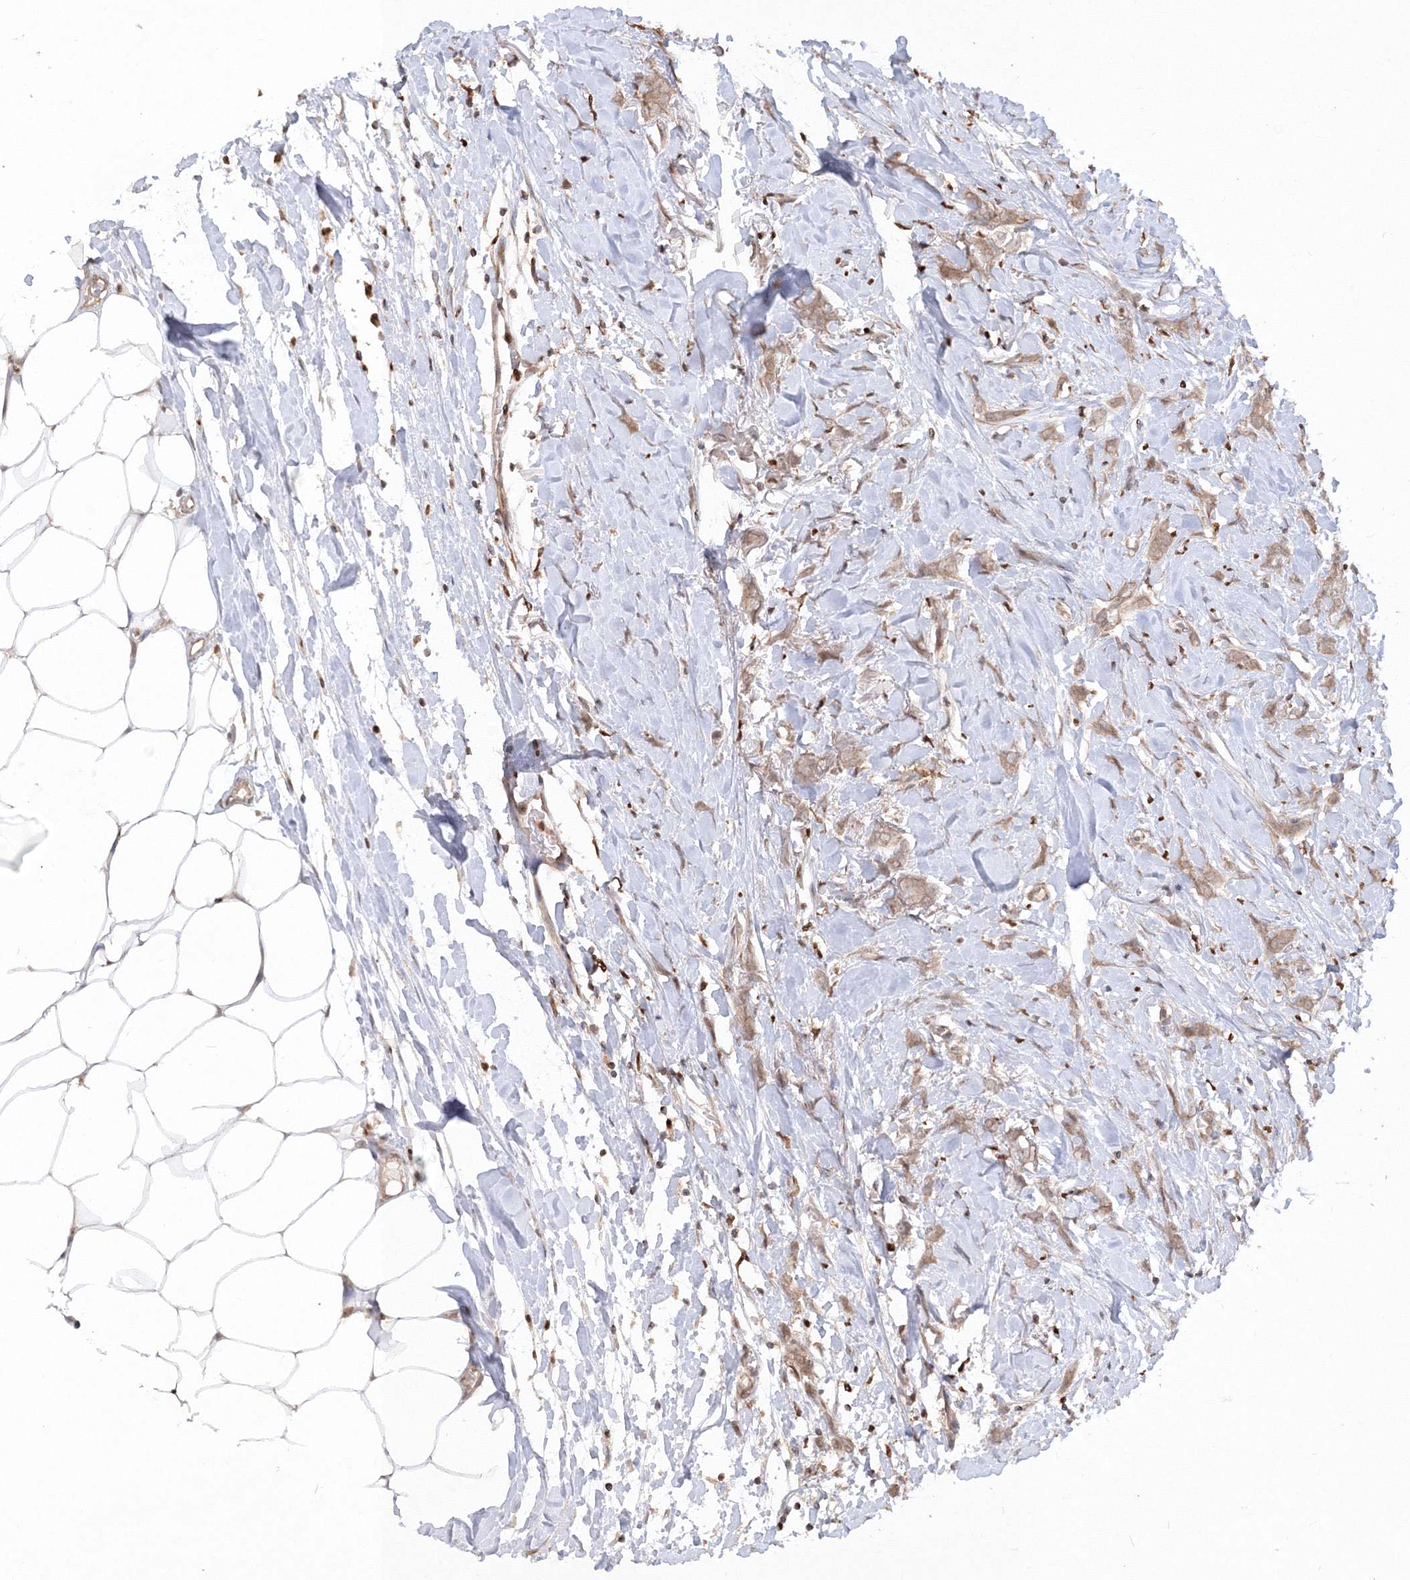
{"staining": {"intensity": "weak", "quantity": ">75%", "location": "cytoplasmic/membranous"}, "tissue": "breast cancer", "cell_type": "Tumor cells", "image_type": "cancer", "snomed": [{"axis": "morphology", "description": "Lobular carcinoma, in situ"}, {"axis": "morphology", "description": "Lobular carcinoma"}, {"axis": "topography", "description": "Breast"}], "caption": "Weak cytoplasmic/membranous positivity for a protein is seen in approximately >75% of tumor cells of breast cancer (lobular carcinoma) using immunohistochemistry (IHC).", "gene": "TMEM50B", "patient": {"sex": "female", "age": 41}}